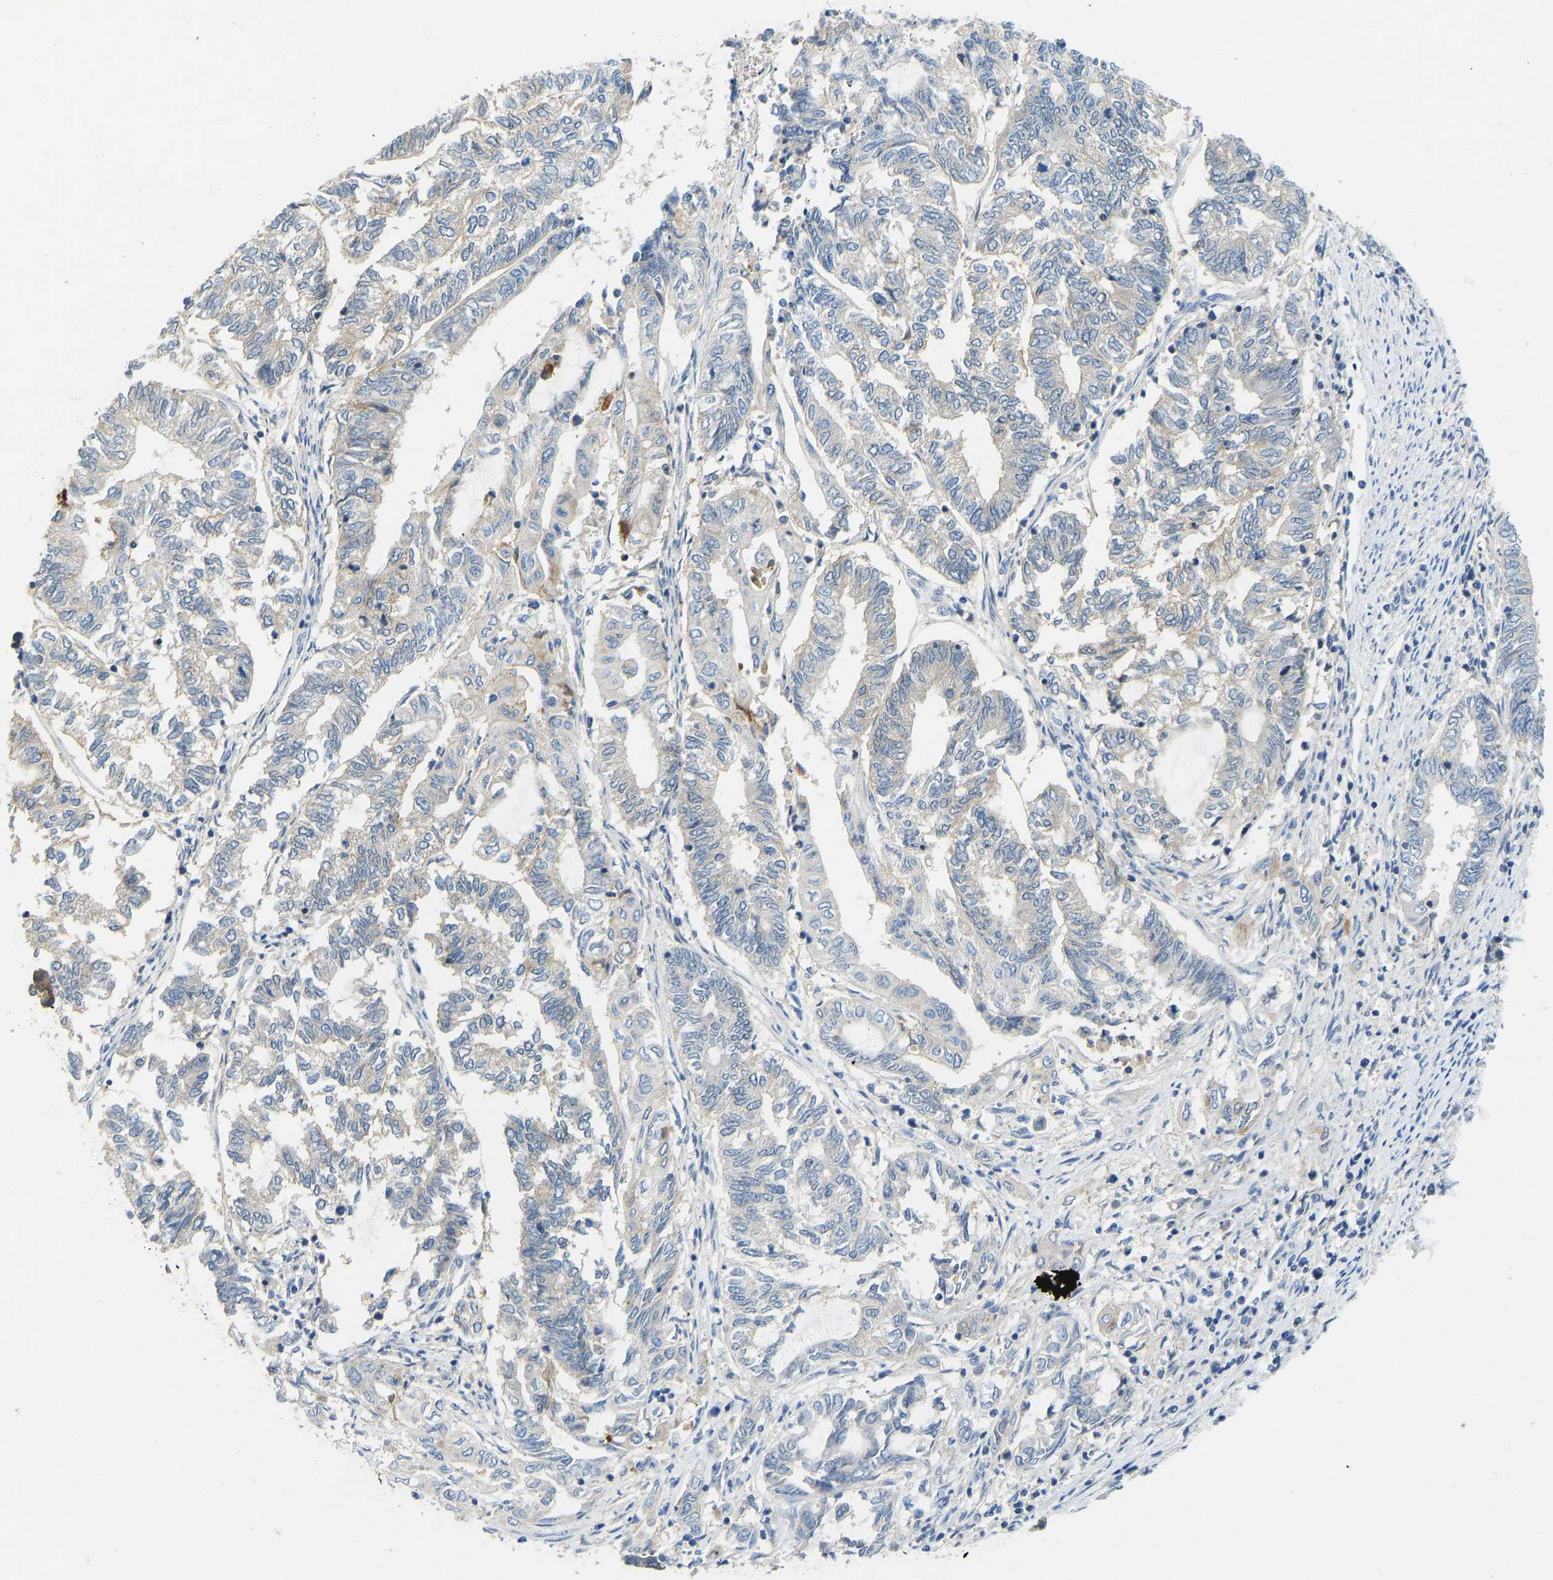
{"staining": {"intensity": "negative", "quantity": "none", "location": "none"}, "tissue": "endometrial cancer", "cell_type": "Tumor cells", "image_type": "cancer", "snomed": [{"axis": "morphology", "description": "Adenocarcinoma, NOS"}, {"axis": "topography", "description": "Uterus"}, {"axis": "topography", "description": "Endometrium"}], "caption": "A micrograph of endometrial cancer (adenocarcinoma) stained for a protein shows no brown staining in tumor cells. (Brightfield microscopy of DAB immunohistochemistry at high magnification).", "gene": "NDRG3", "patient": {"sex": "female", "age": 70}}